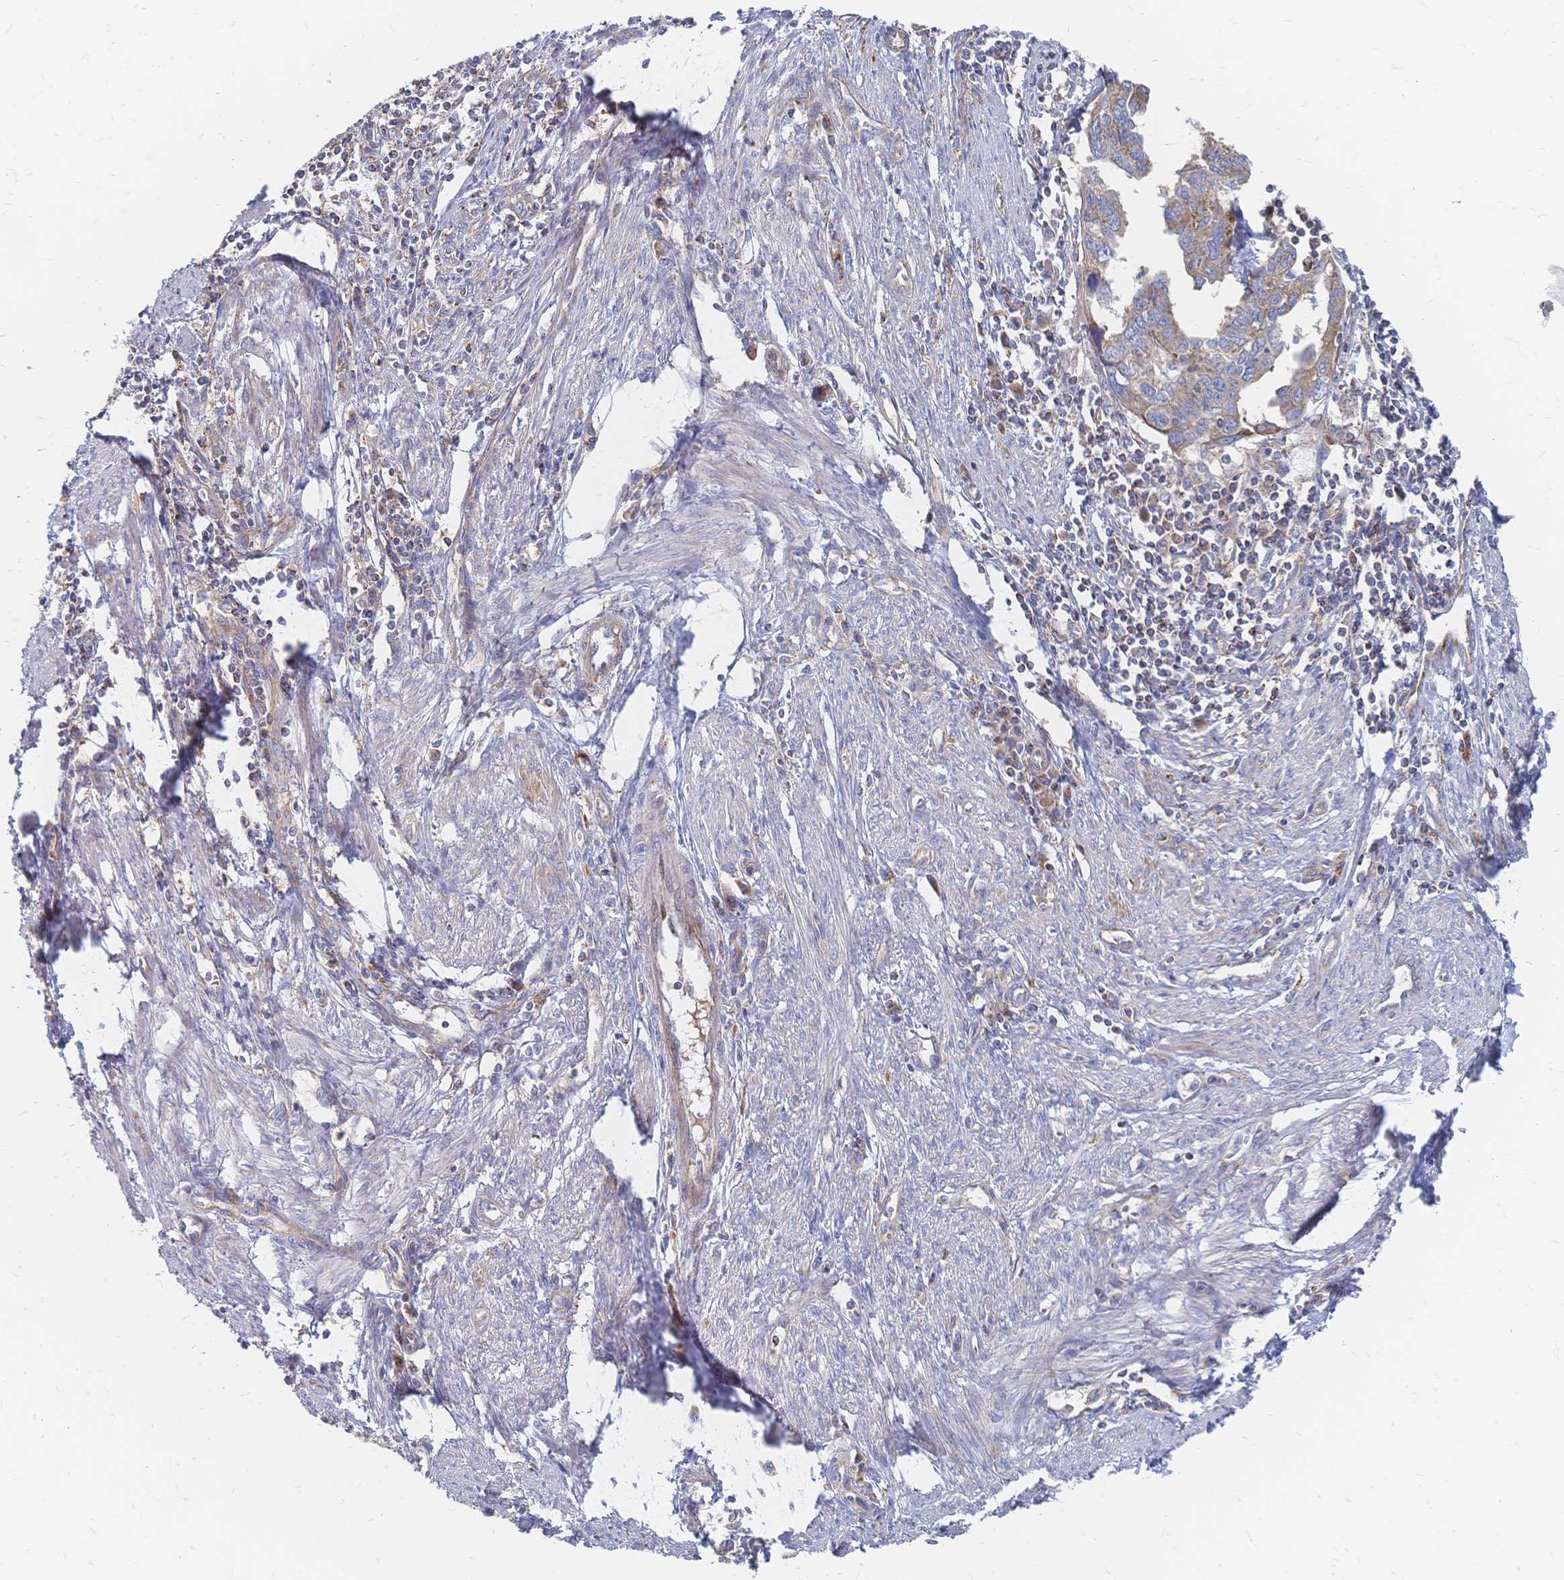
{"staining": {"intensity": "weak", "quantity": ">75%", "location": "cytoplasmic/membranous"}, "tissue": "endometrial cancer", "cell_type": "Tumor cells", "image_type": "cancer", "snomed": [{"axis": "morphology", "description": "Adenocarcinoma, NOS"}, {"axis": "topography", "description": "Endometrium"}], "caption": "Endometrial cancer stained with a brown dye exhibits weak cytoplasmic/membranous positive positivity in approximately >75% of tumor cells.", "gene": "SORBS1", "patient": {"sex": "female", "age": 73}}